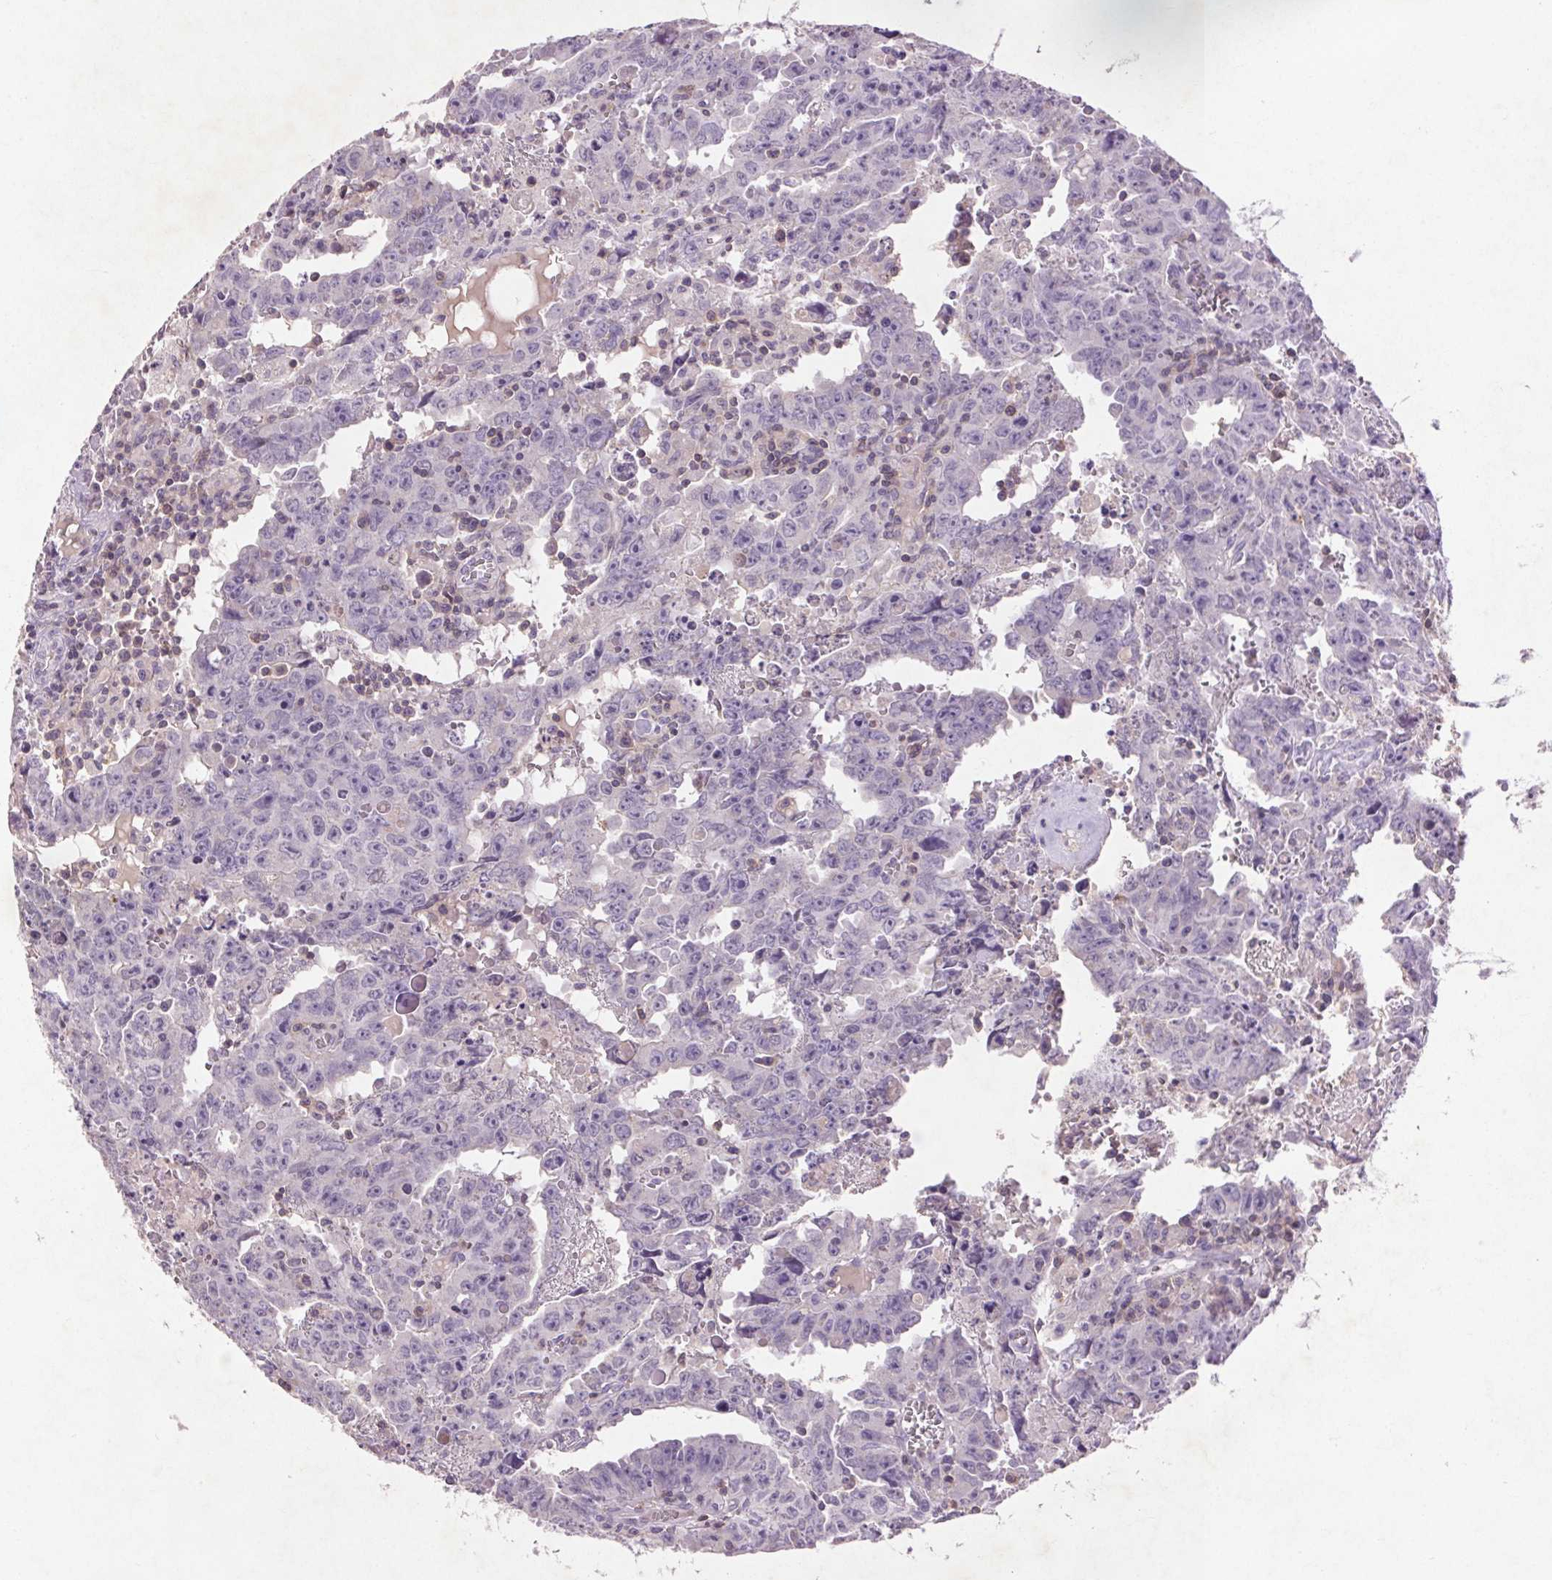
{"staining": {"intensity": "negative", "quantity": "none", "location": "none"}, "tissue": "testis cancer", "cell_type": "Tumor cells", "image_type": "cancer", "snomed": [{"axis": "morphology", "description": "Carcinoma, Embryonal, NOS"}, {"axis": "topography", "description": "Testis"}], "caption": "Immunohistochemistry (IHC) of testis cancer (embryonal carcinoma) displays no positivity in tumor cells.", "gene": "FNDC7", "patient": {"sex": "male", "age": 22}}